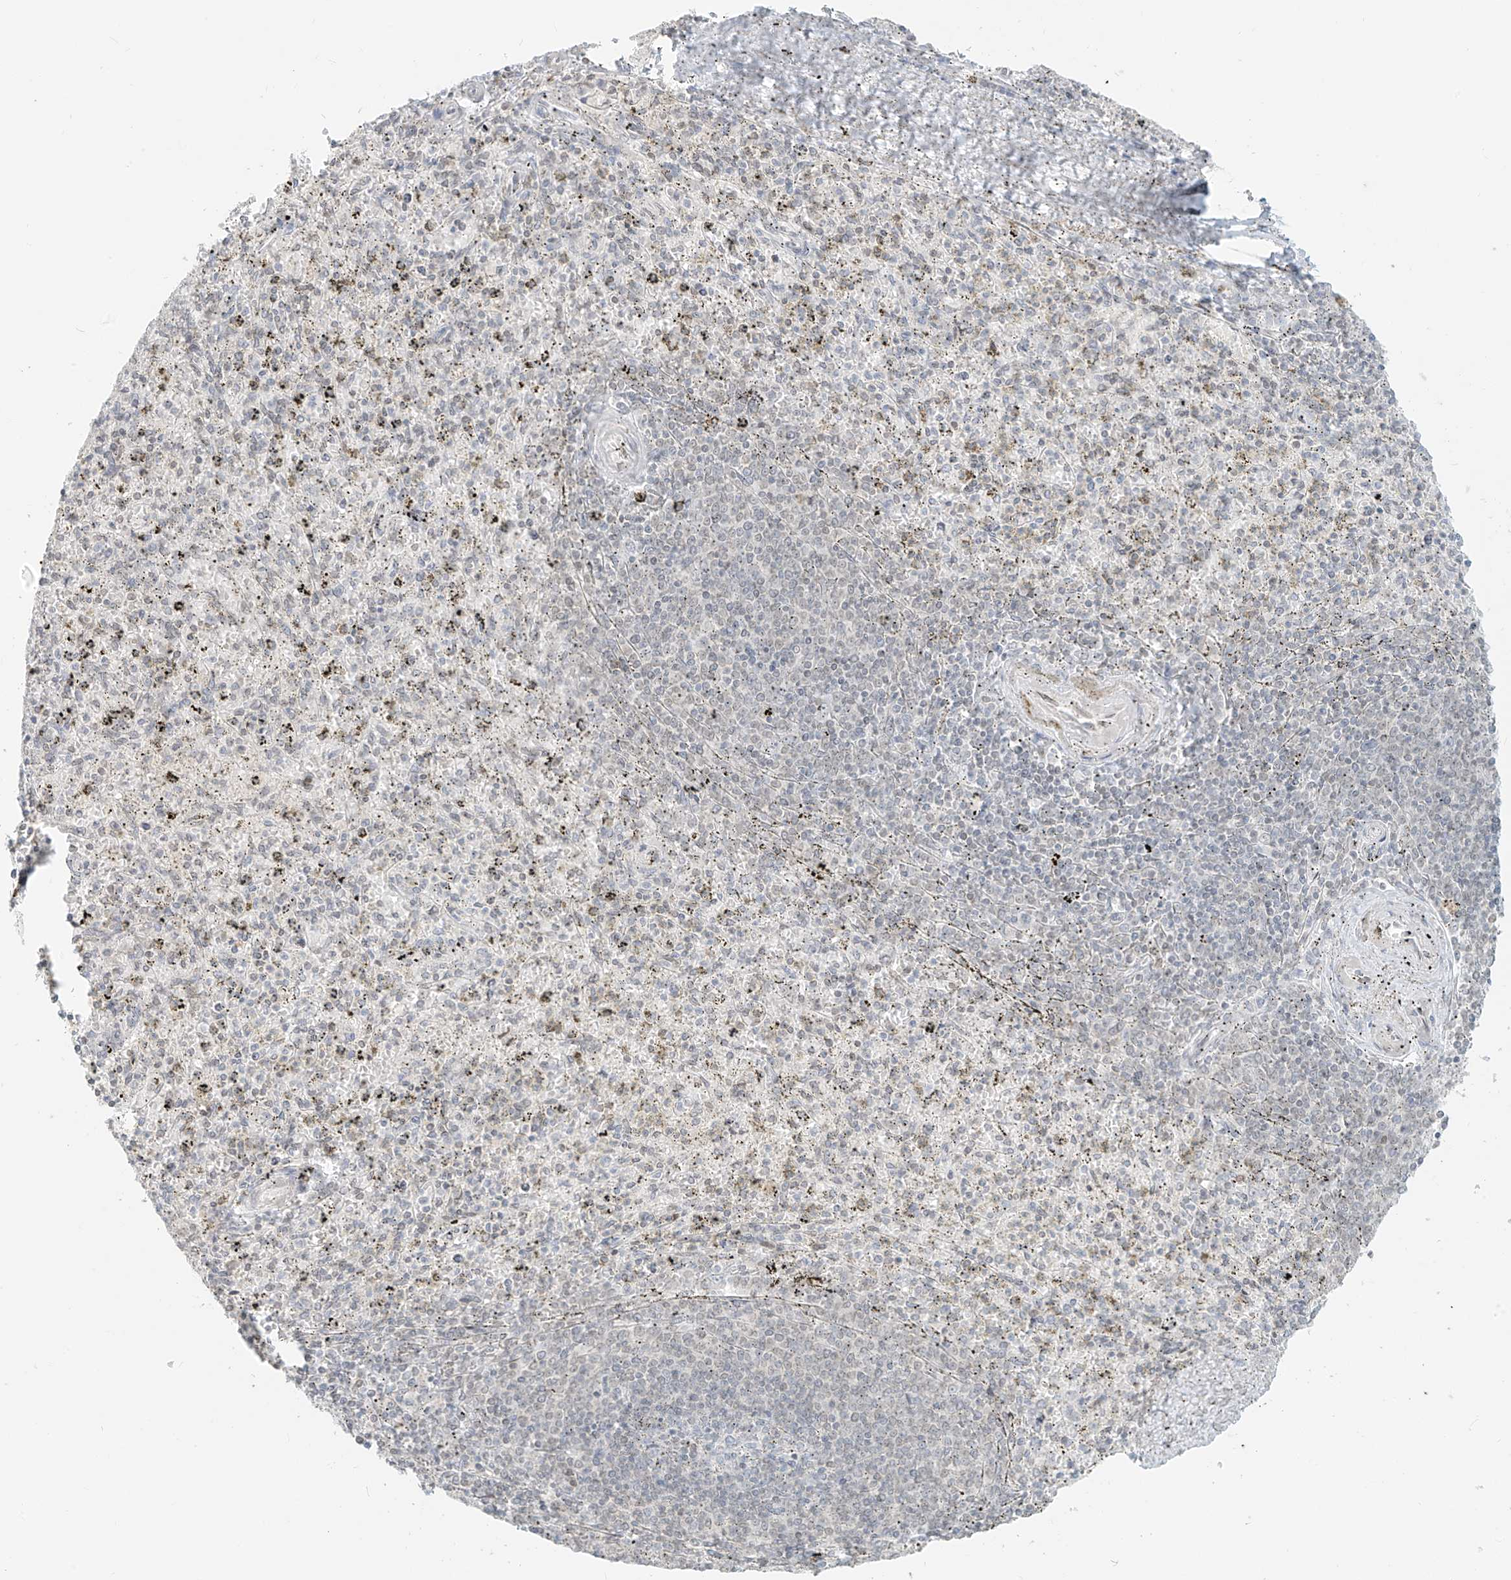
{"staining": {"intensity": "negative", "quantity": "none", "location": "none"}, "tissue": "spleen", "cell_type": "Cells in red pulp", "image_type": "normal", "snomed": [{"axis": "morphology", "description": "Normal tissue, NOS"}, {"axis": "topography", "description": "Spleen"}], "caption": "Cells in red pulp are negative for protein expression in benign human spleen.", "gene": "OSBPL7", "patient": {"sex": "male", "age": 72}}